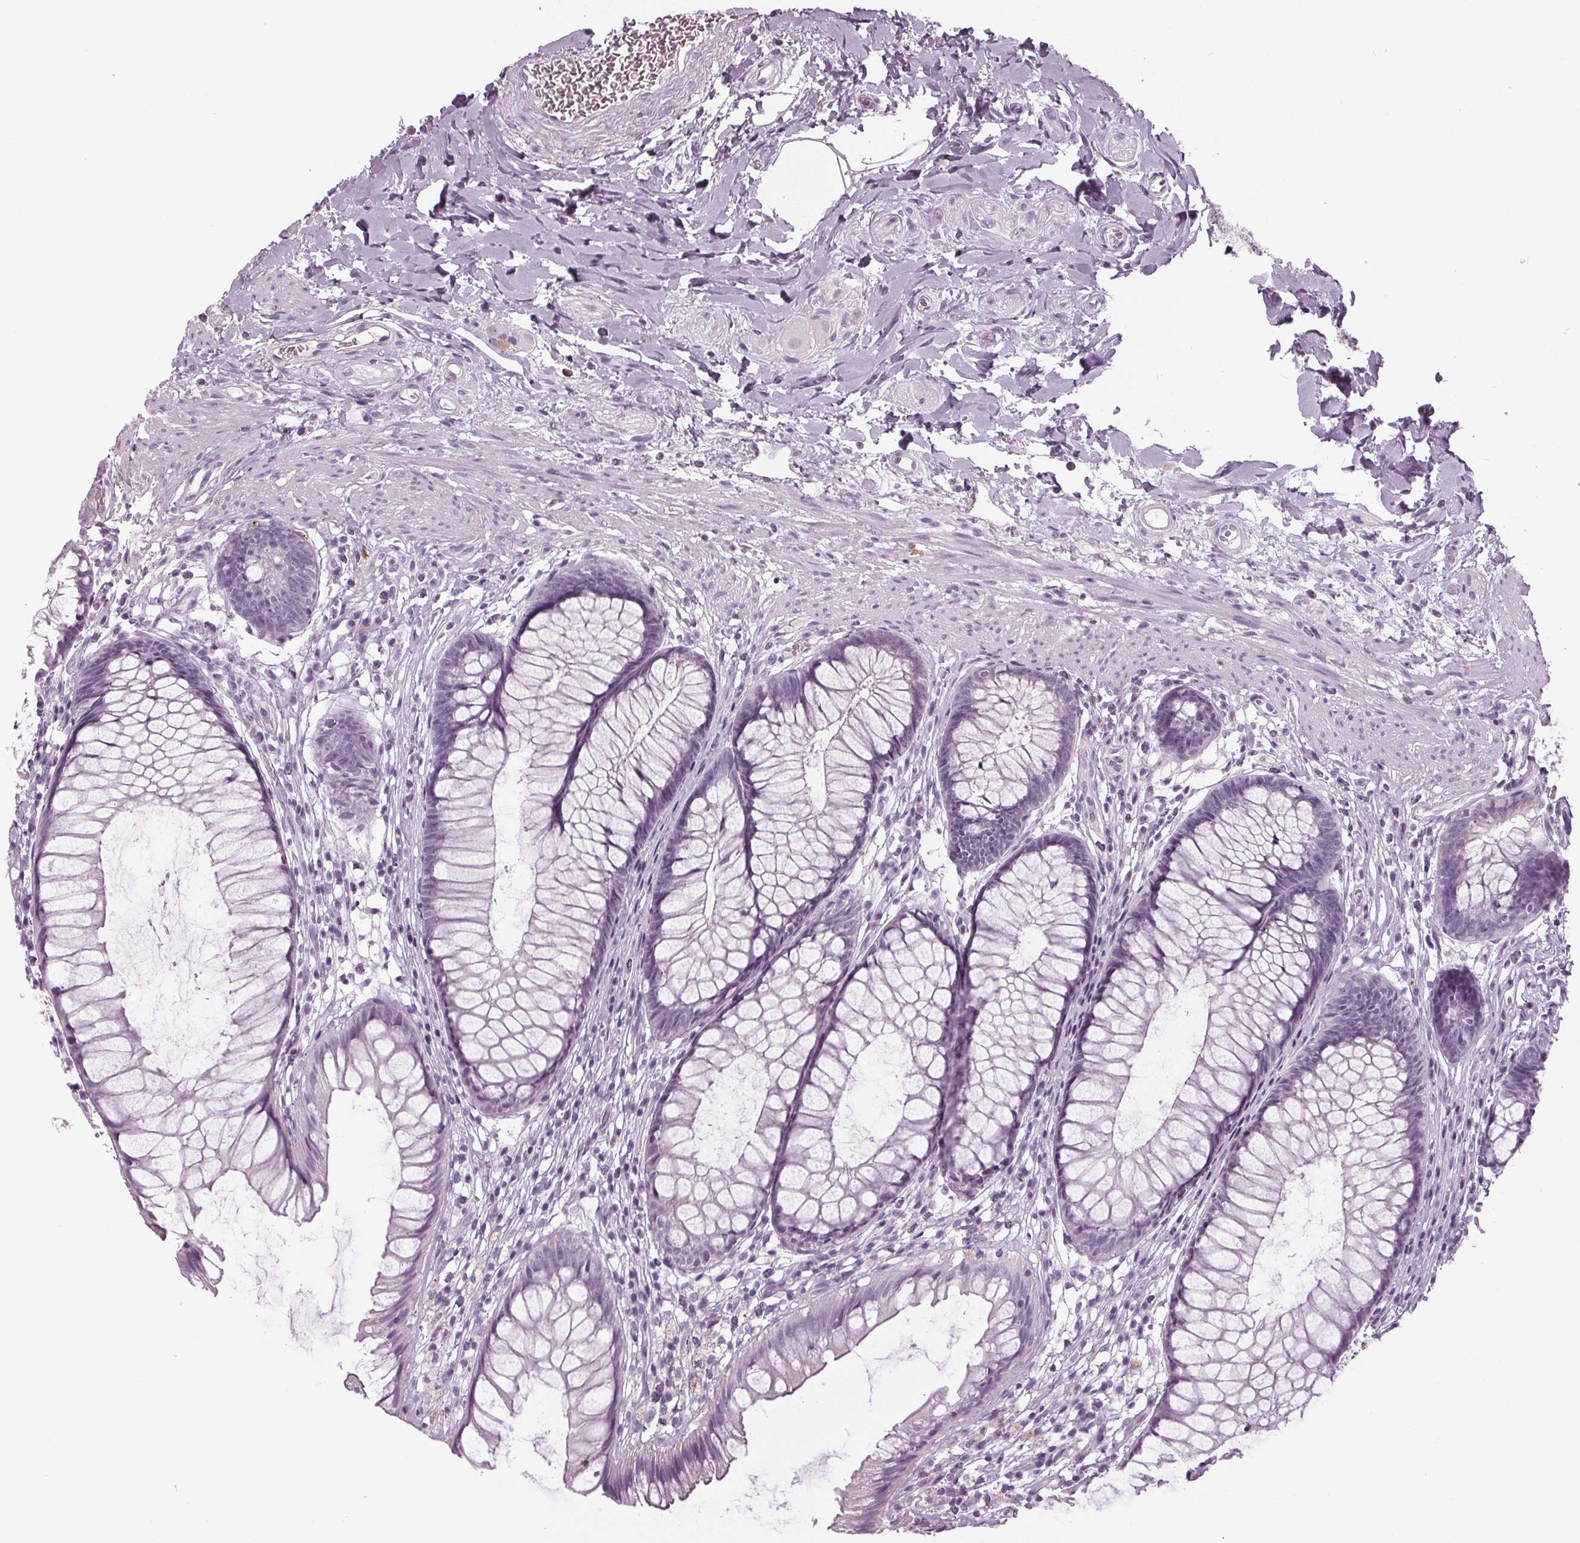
{"staining": {"intensity": "negative", "quantity": "none", "location": "none"}, "tissue": "rectum", "cell_type": "Glandular cells", "image_type": "normal", "snomed": [{"axis": "morphology", "description": "Normal tissue, NOS"}, {"axis": "topography", "description": "Smooth muscle"}, {"axis": "topography", "description": "Rectum"}], "caption": "The IHC micrograph has no significant expression in glandular cells of rectum. (DAB IHC visualized using brightfield microscopy, high magnification).", "gene": "CYP3A43", "patient": {"sex": "male", "age": 53}}